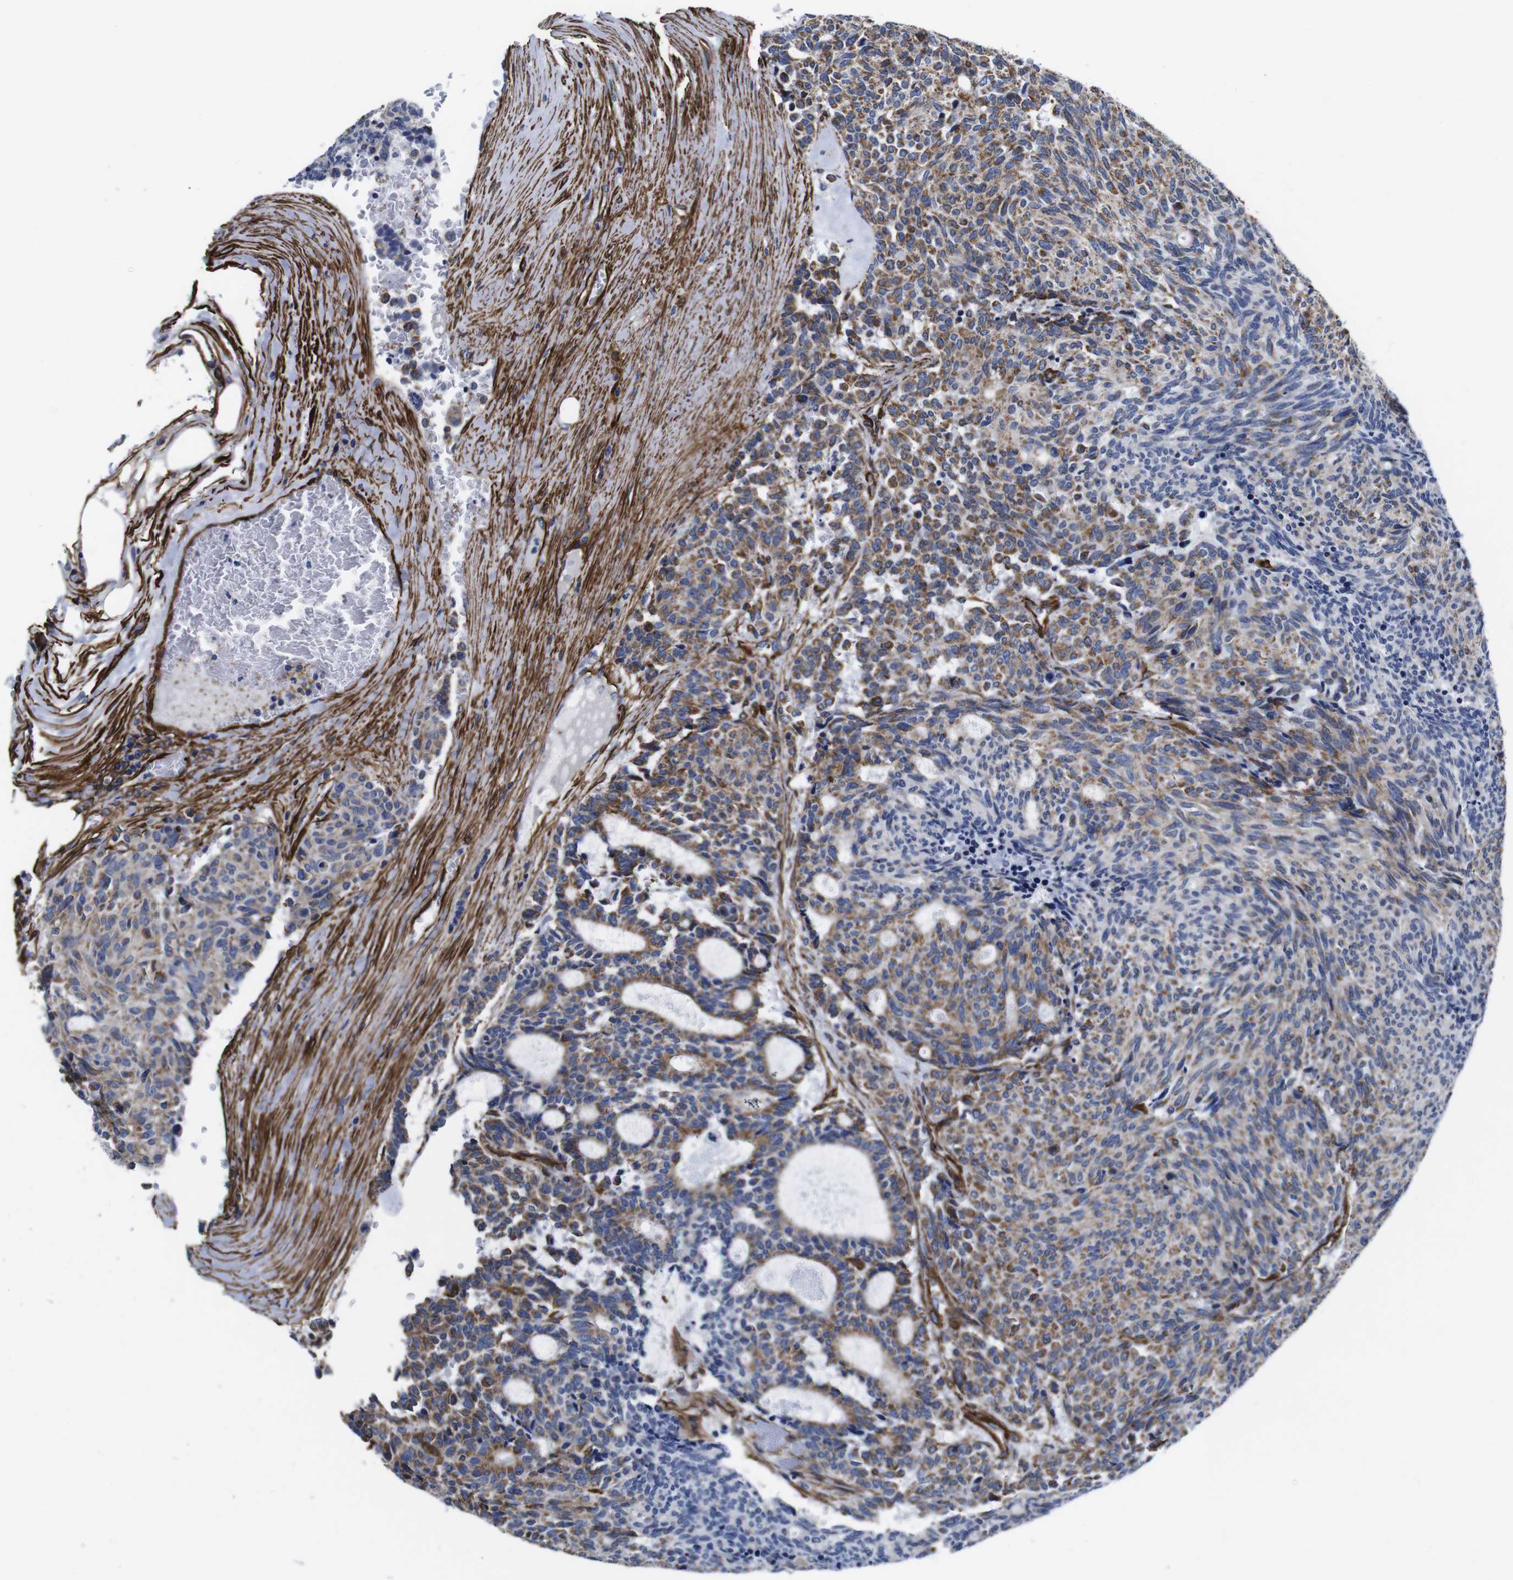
{"staining": {"intensity": "moderate", "quantity": "25%-75%", "location": "cytoplasmic/membranous"}, "tissue": "carcinoid", "cell_type": "Tumor cells", "image_type": "cancer", "snomed": [{"axis": "morphology", "description": "Carcinoid, malignant, NOS"}, {"axis": "topography", "description": "Pancreas"}], "caption": "About 25%-75% of tumor cells in malignant carcinoid display moderate cytoplasmic/membranous protein positivity as visualized by brown immunohistochemical staining.", "gene": "WNT10A", "patient": {"sex": "female", "age": 54}}